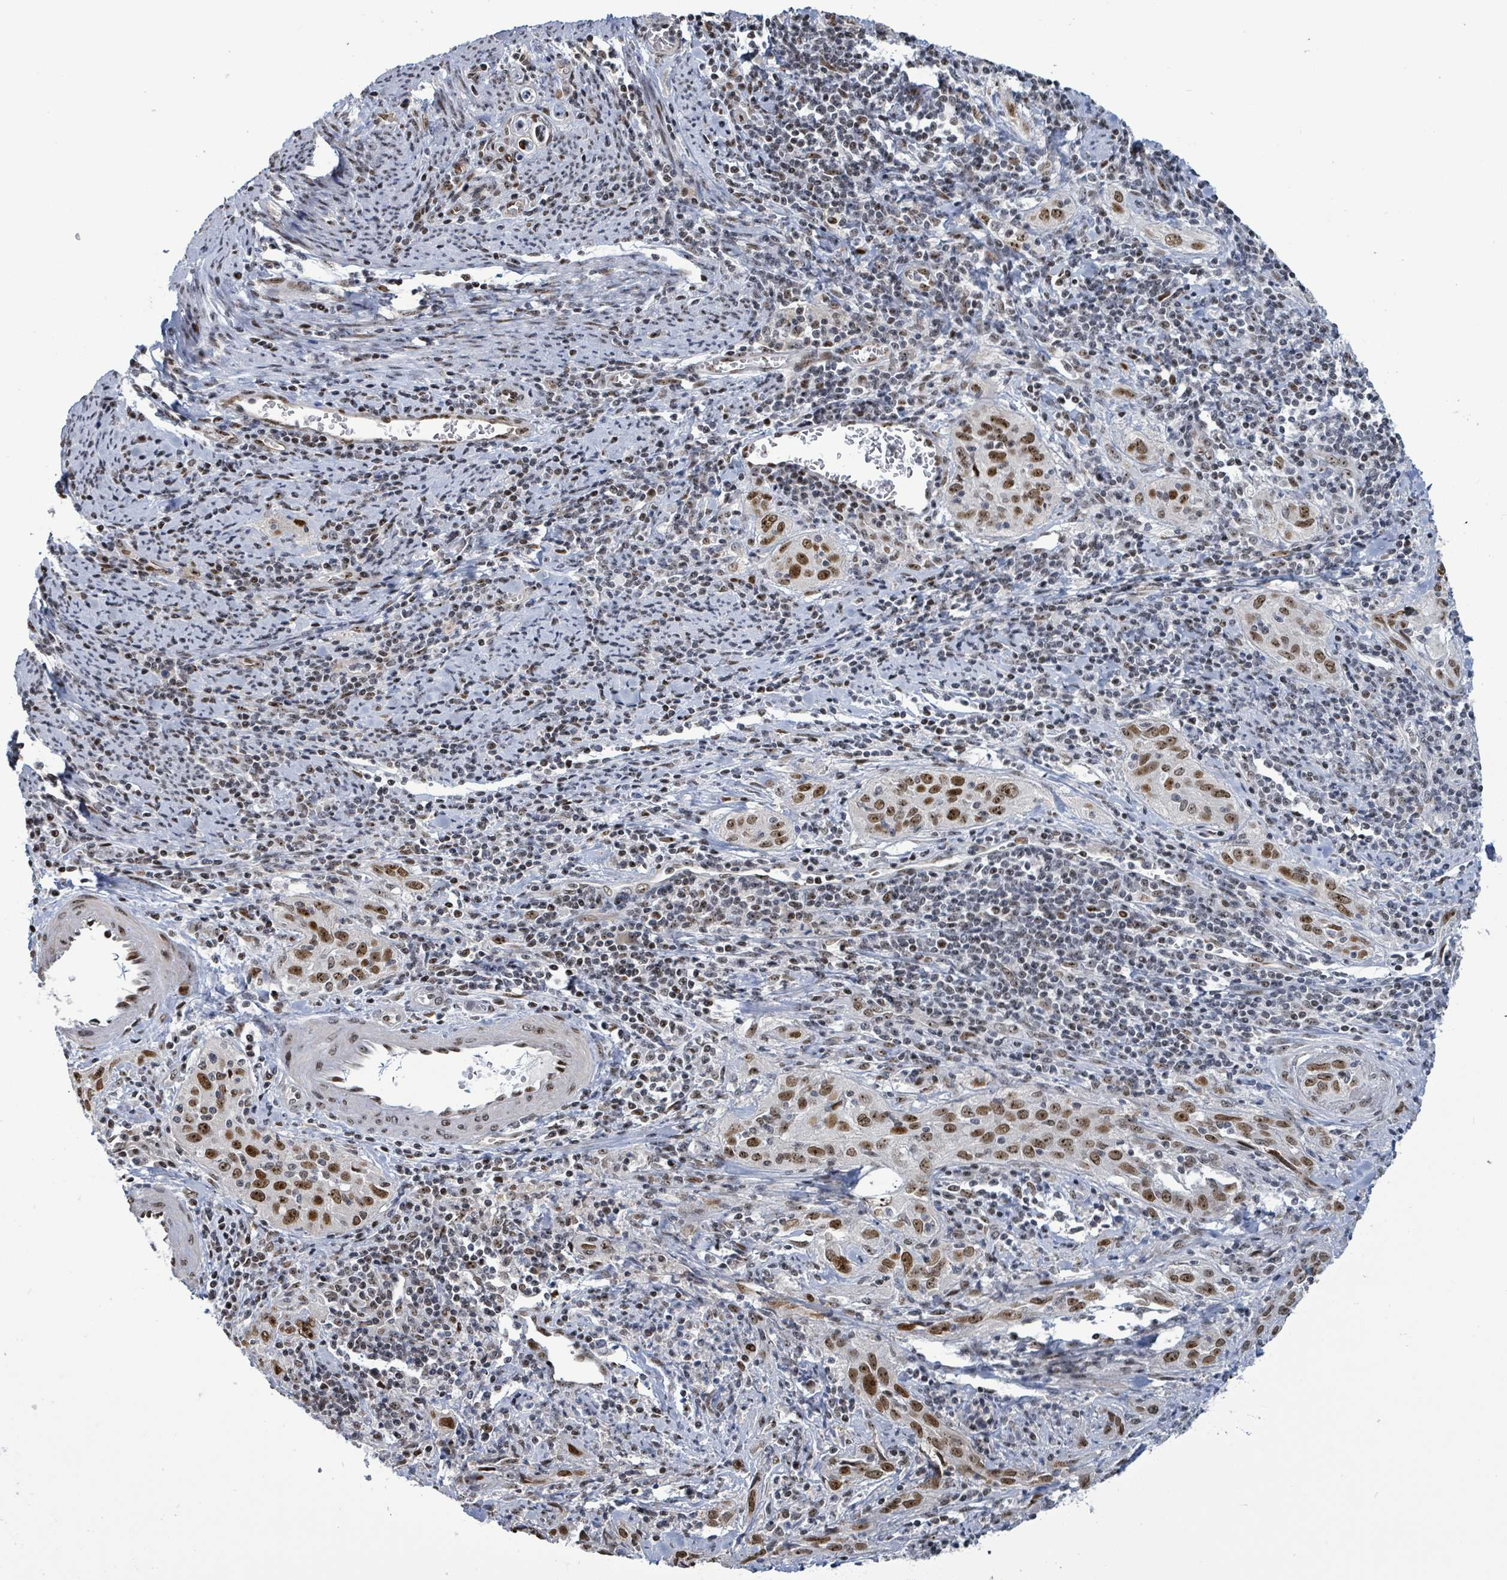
{"staining": {"intensity": "moderate", "quantity": ">75%", "location": "nuclear"}, "tissue": "cervical cancer", "cell_type": "Tumor cells", "image_type": "cancer", "snomed": [{"axis": "morphology", "description": "Squamous cell carcinoma, NOS"}, {"axis": "topography", "description": "Cervix"}], "caption": "Brown immunohistochemical staining in human cervical cancer (squamous cell carcinoma) demonstrates moderate nuclear expression in approximately >75% of tumor cells. Immunohistochemistry (ihc) stains the protein of interest in brown and the nuclei are stained blue.", "gene": "RRN3", "patient": {"sex": "female", "age": 57}}